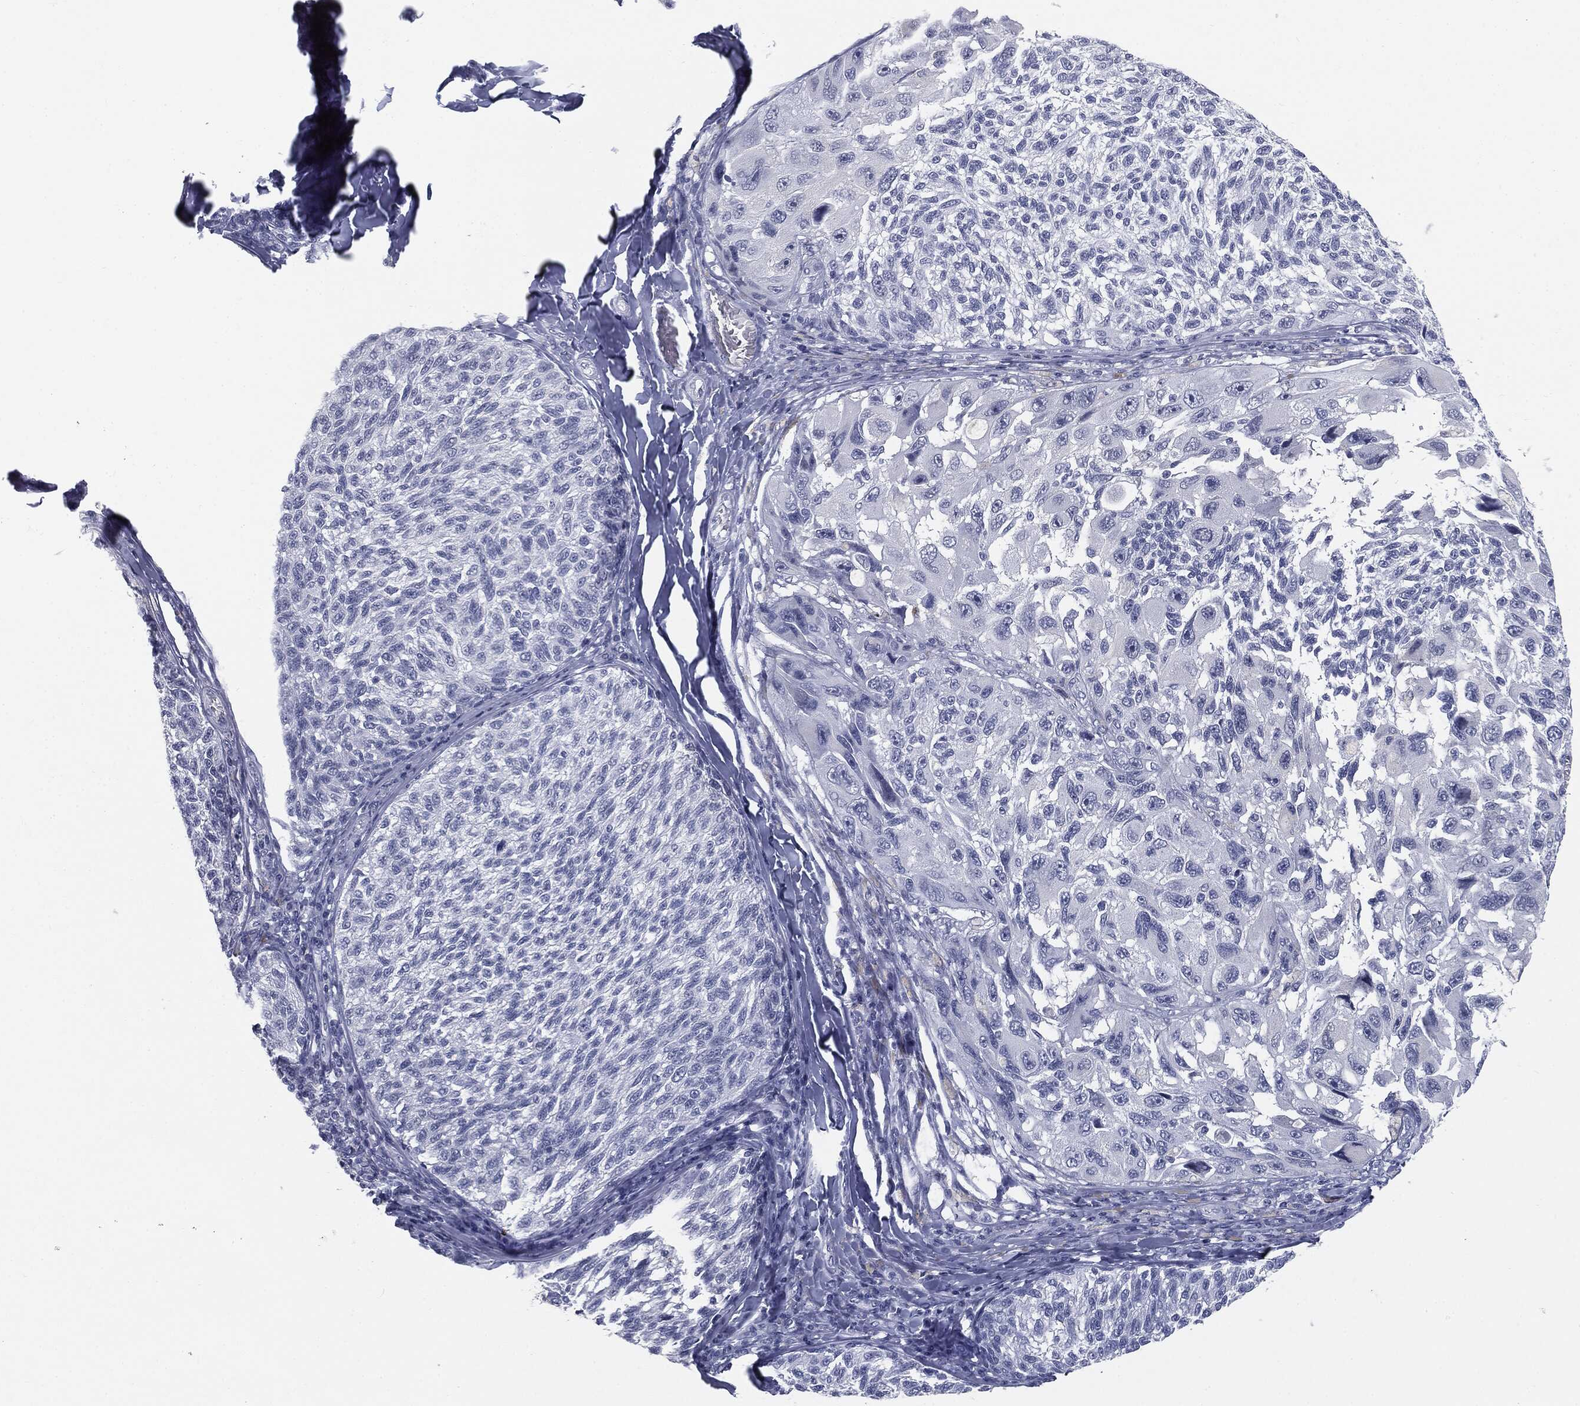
{"staining": {"intensity": "negative", "quantity": "none", "location": "none"}, "tissue": "melanoma", "cell_type": "Tumor cells", "image_type": "cancer", "snomed": [{"axis": "morphology", "description": "Malignant melanoma, NOS"}, {"axis": "topography", "description": "Skin"}], "caption": "Immunohistochemical staining of malignant melanoma demonstrates no significant expression in tumor cells.", "gene": "TPO", "patient": {"sex": "female", "age": 73}}